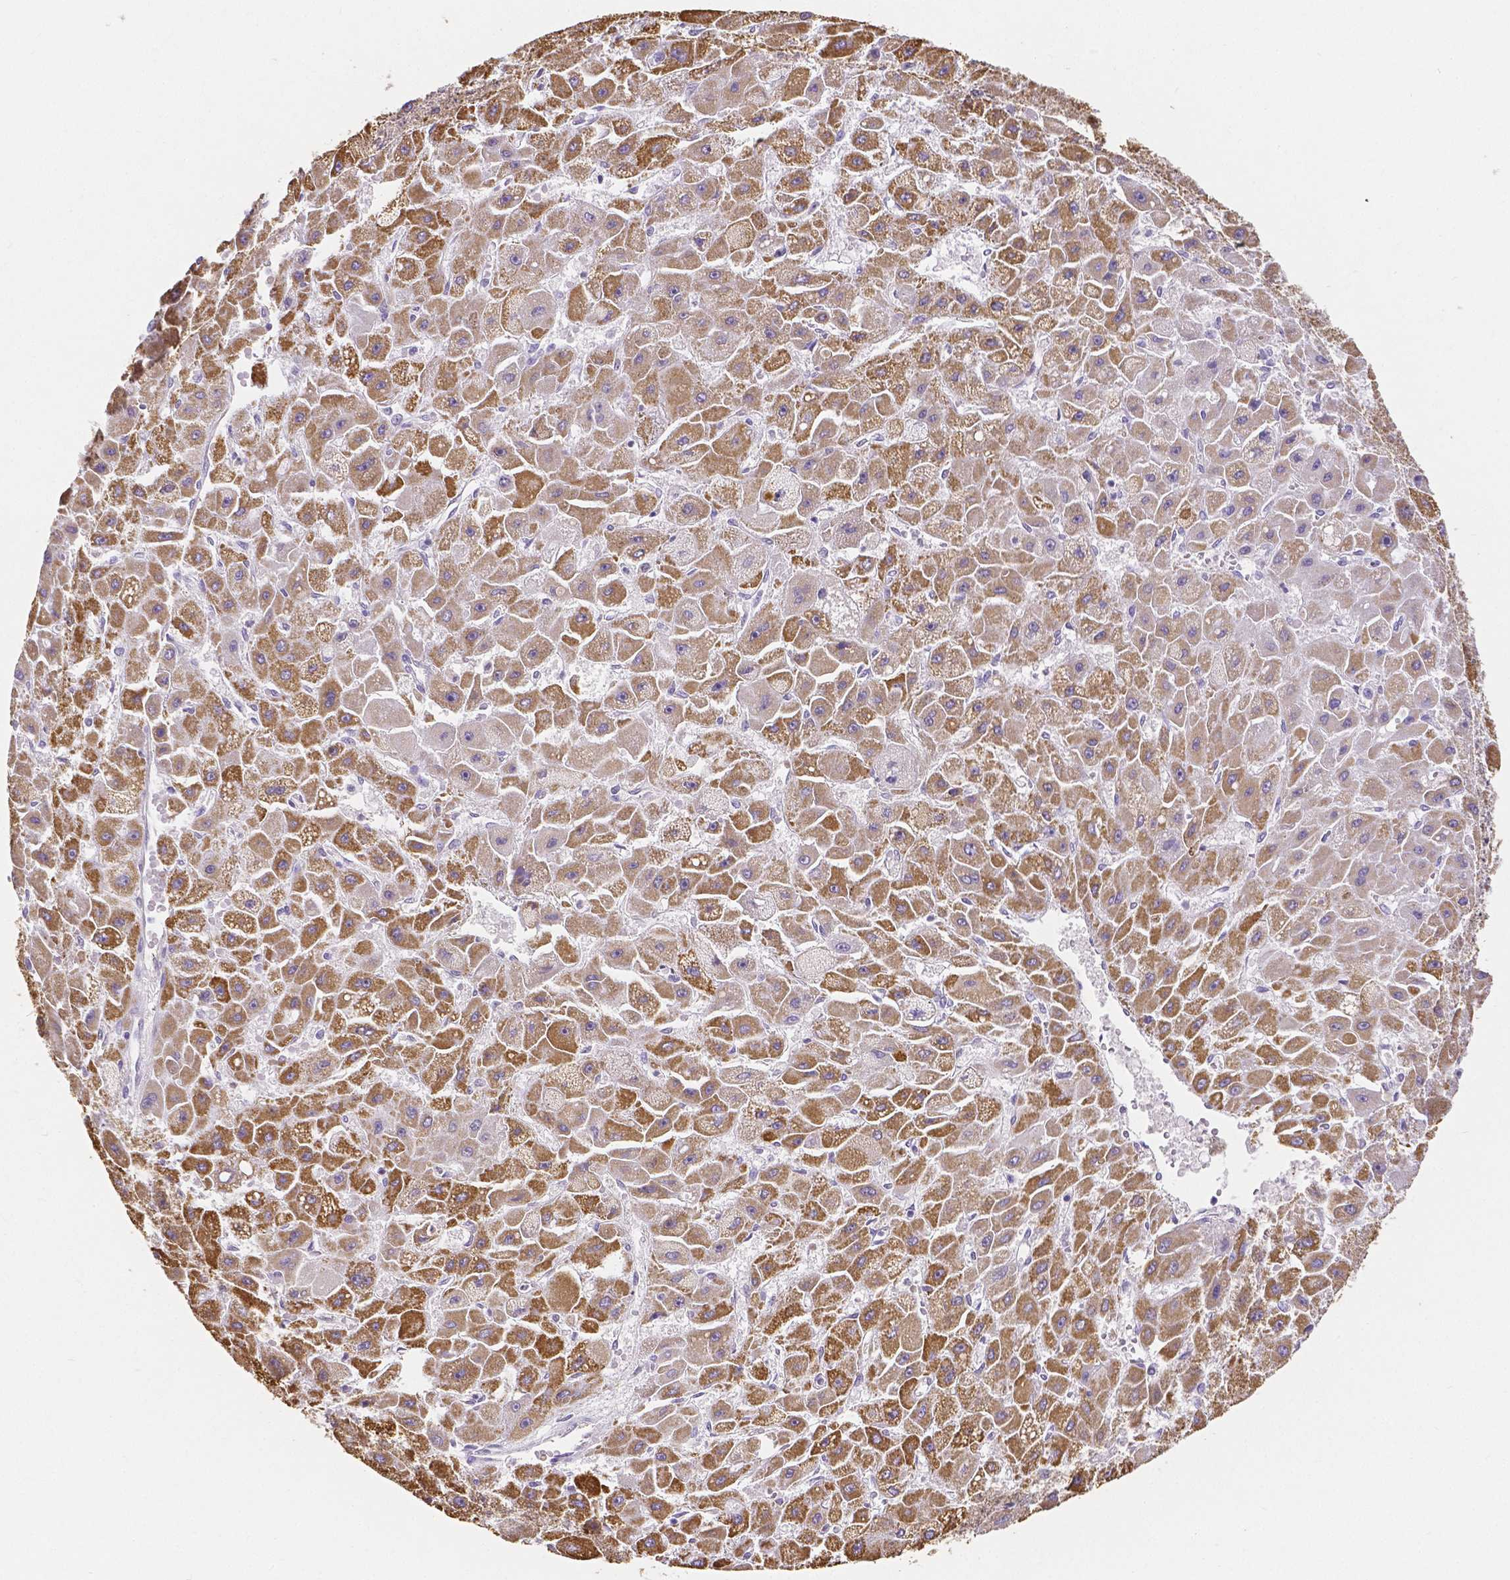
{"staining": {"intensity": "moderate", "quantity": ">75%", "location": "cytoplasmic/membranous"}, "tissue": "liver cancer", "cell_type": "Tumor cells", "image_type": "cancer", "snomed": [{"axis": "morphology", "description": "Carcinoma, Hepatocellular, NOS"}, {"axis": "topography", "description": "Liver"}], "caption": "Approximately >75% of tumor cells in liver cancer (hepatocellular carcinoma) display moderate cytoplasmic/membranous protein expression as visualized by brown immunohistochemical staining.", "gene": "ELAVL2", "patient": {"sex": "female", "age": 25}}